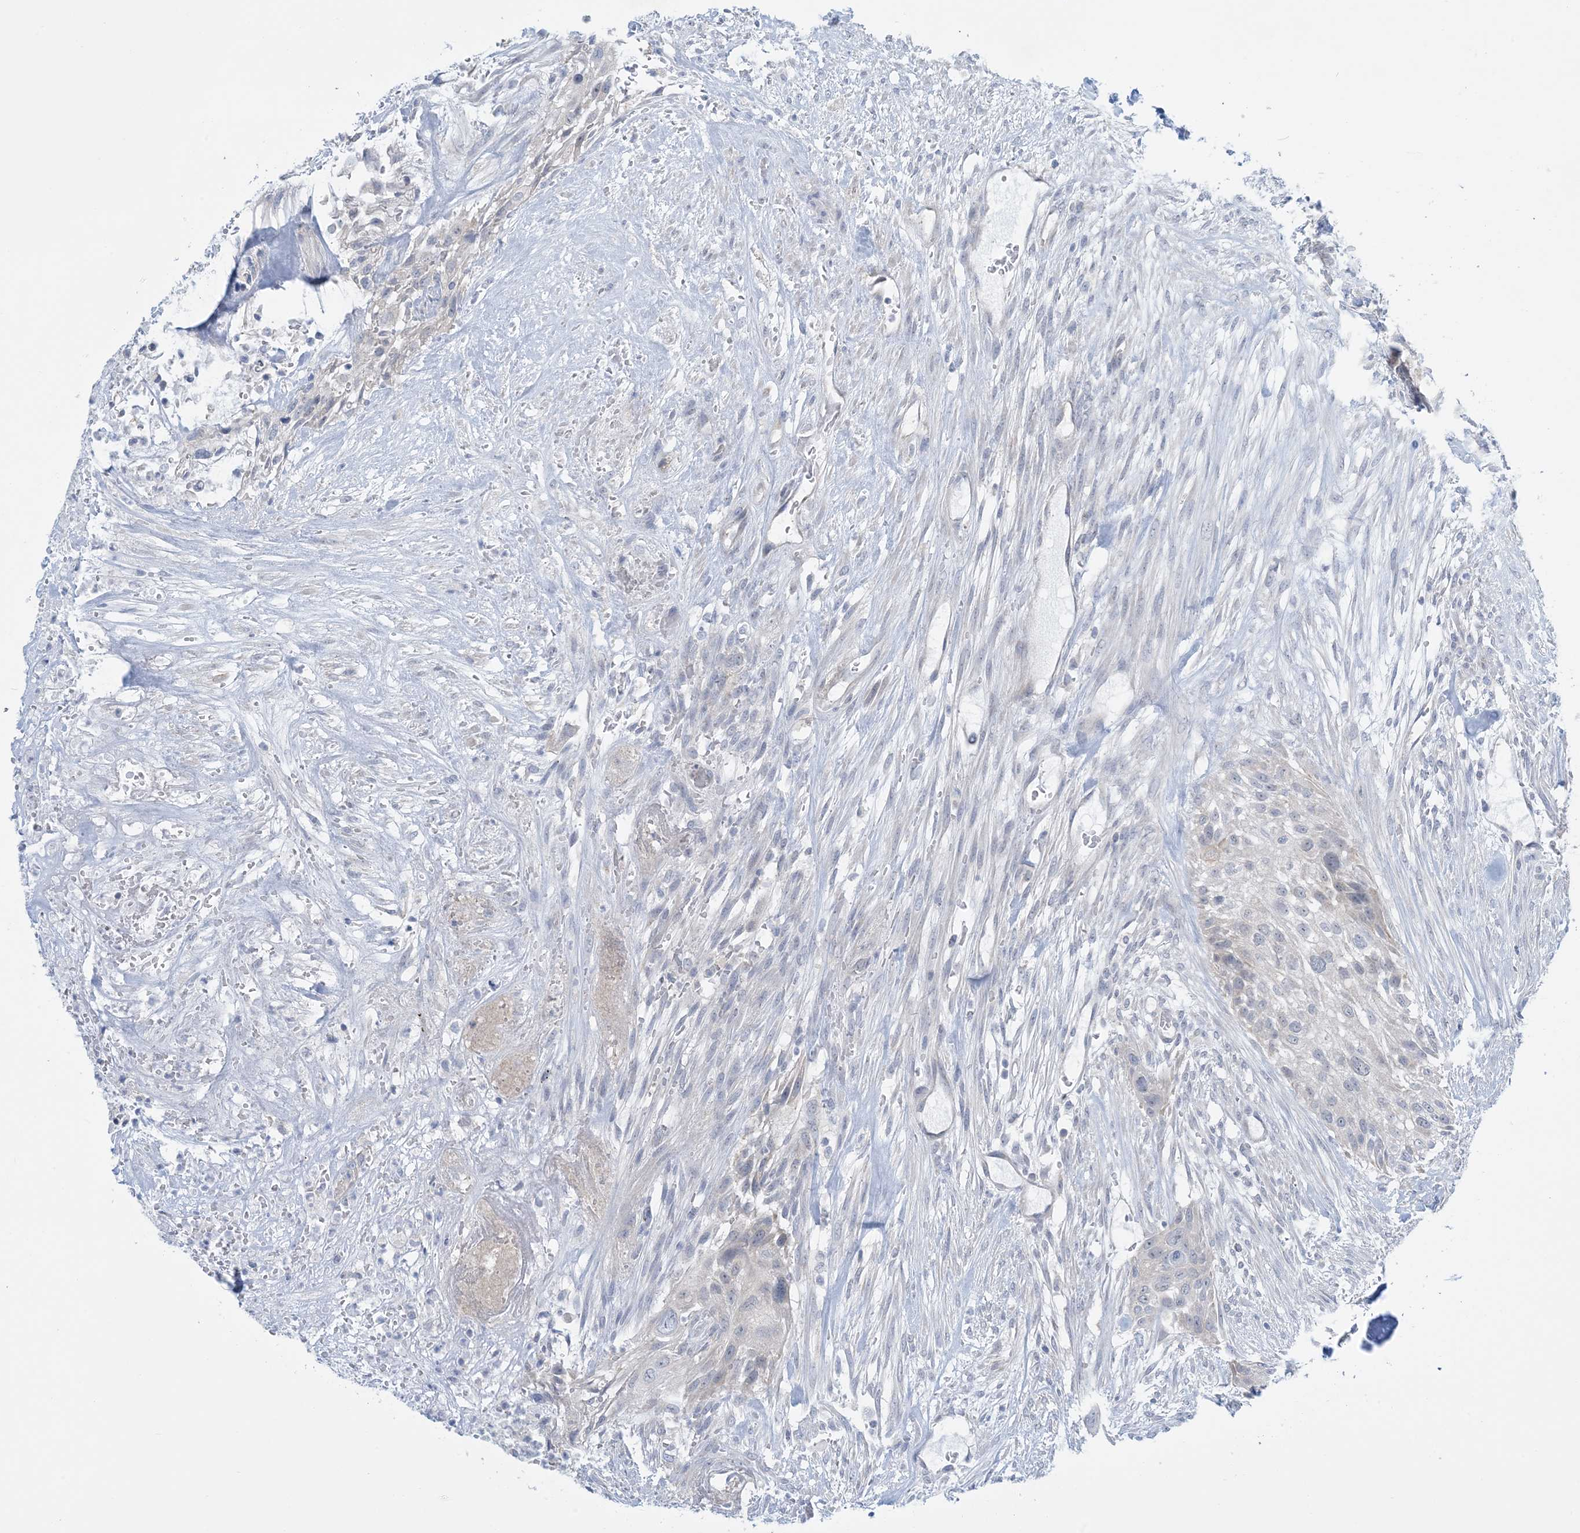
{"staining": {"intensity": "negative", "quantity": "none", "location": "none"}, "tissue": "urothelial cancer", "cell_type": "Tumor cells", "image_type": "cancer", "snomed": [{"axis": "morphology", "description": "Urothelial carcinoma, High grade"}, {"axis": "topography", "description": "Urinary bladder"}], "caption": "Immunohistochemistry (IHC) of human urothelial cancer shows no positivity in tumor cells. (DAB (3,3'-diaminobenzidine) immunohistochemistry with hematoxylin counter stain).", "gene": "MRPS18A", "patient": {"sex": "male", "age": 35}}